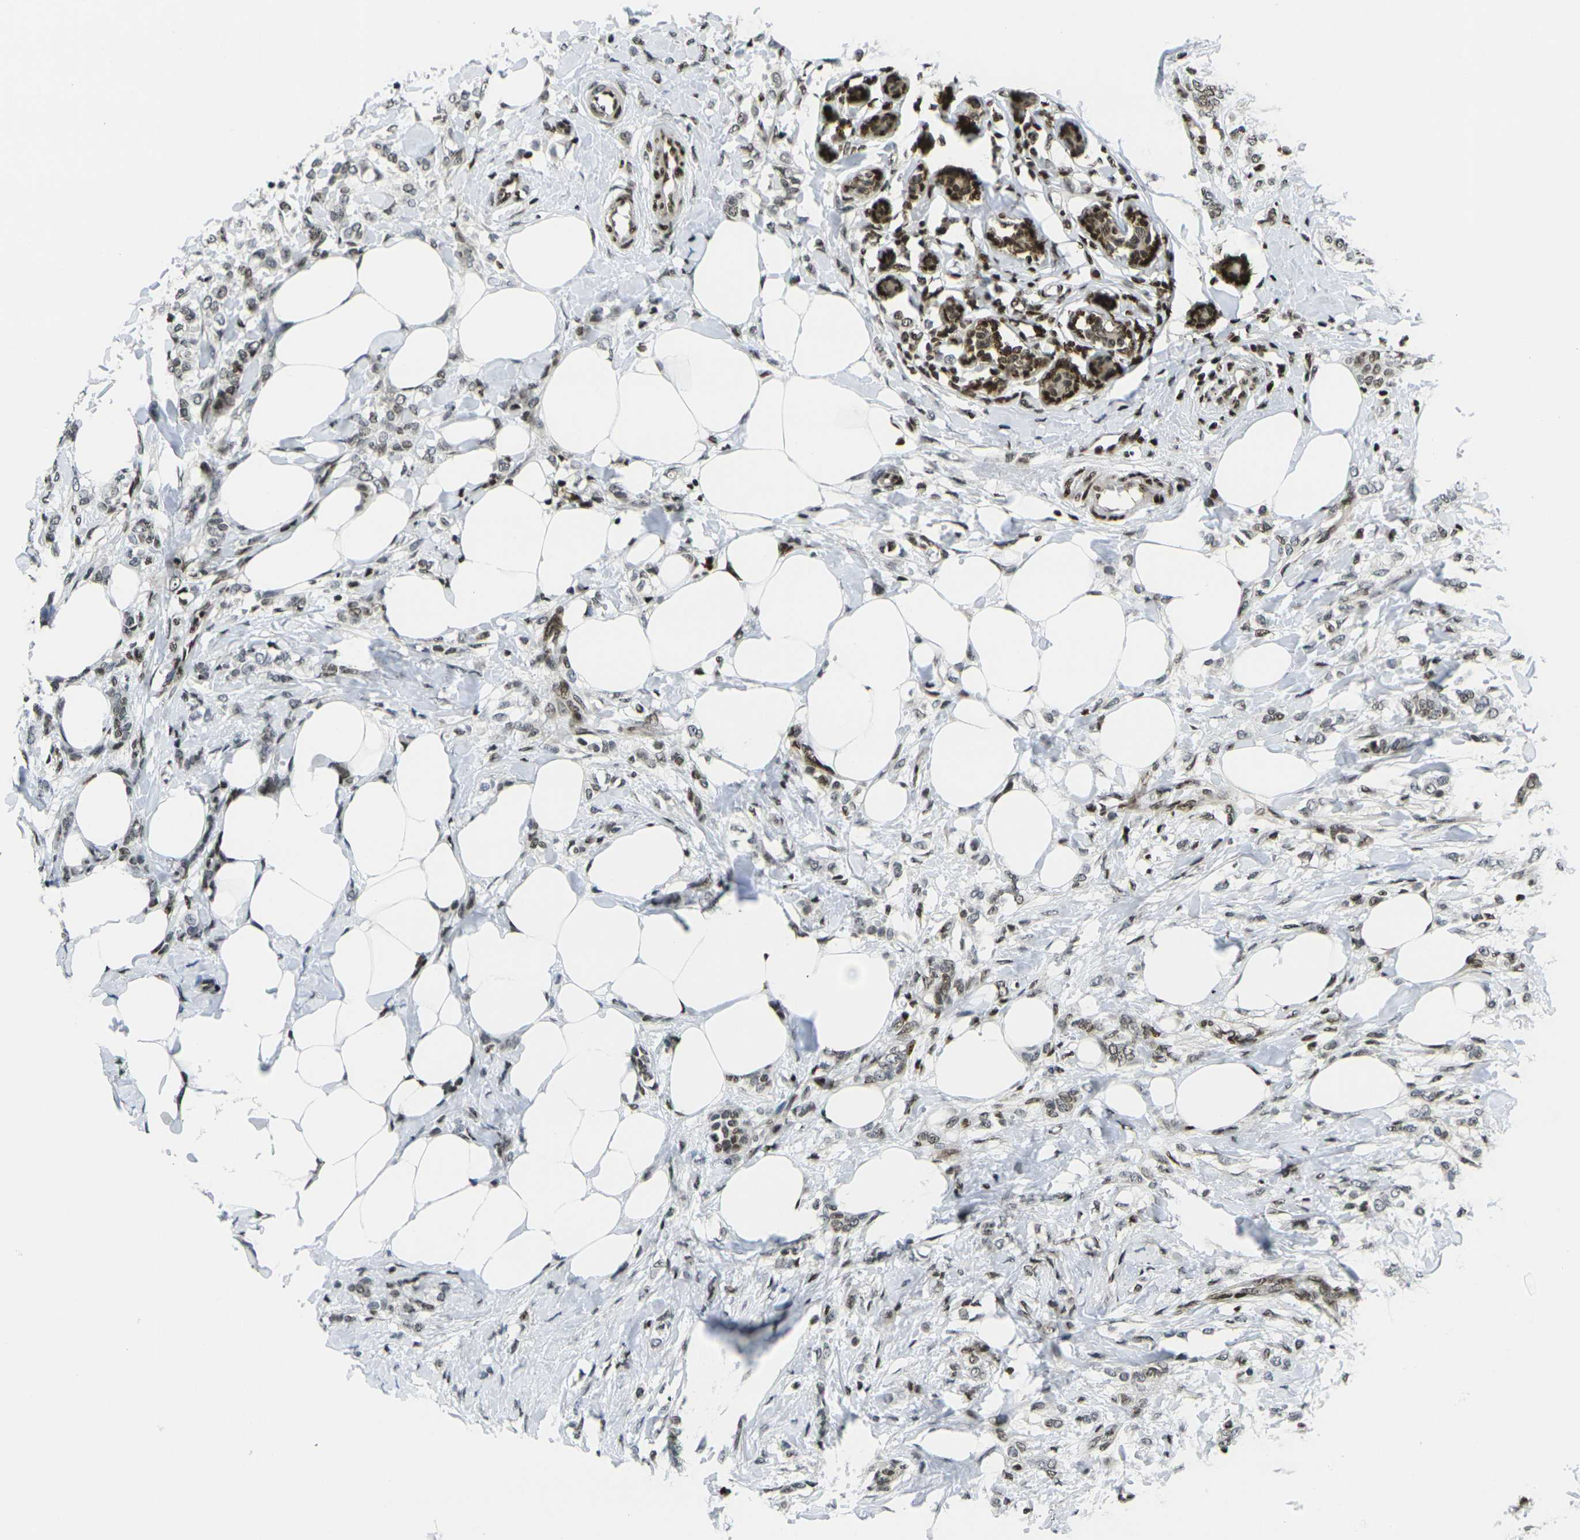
{"staining": {"intensity": "moderate", "quantity": "25%-75%", "location": "nuclear"}, "tissue": "breast cancer", "cell_type": "Tumor cells", "image_type": "cancer", "snomed": [{"axis": "morphology", "description": "Lobular carcinoma, in situ"}, {"axis": "morphology", "description": "Lobular carcinoma"}, {"axis": "topography", "description": "Breast"}], "caption": "Protein staining of lobular carcinoma (breast) tissue exhibits moderate nuclear expression in approximately 25%-75% of tumor cells.", "gene": "H1-10", "patient": {"sex": "female", "age": 41}}